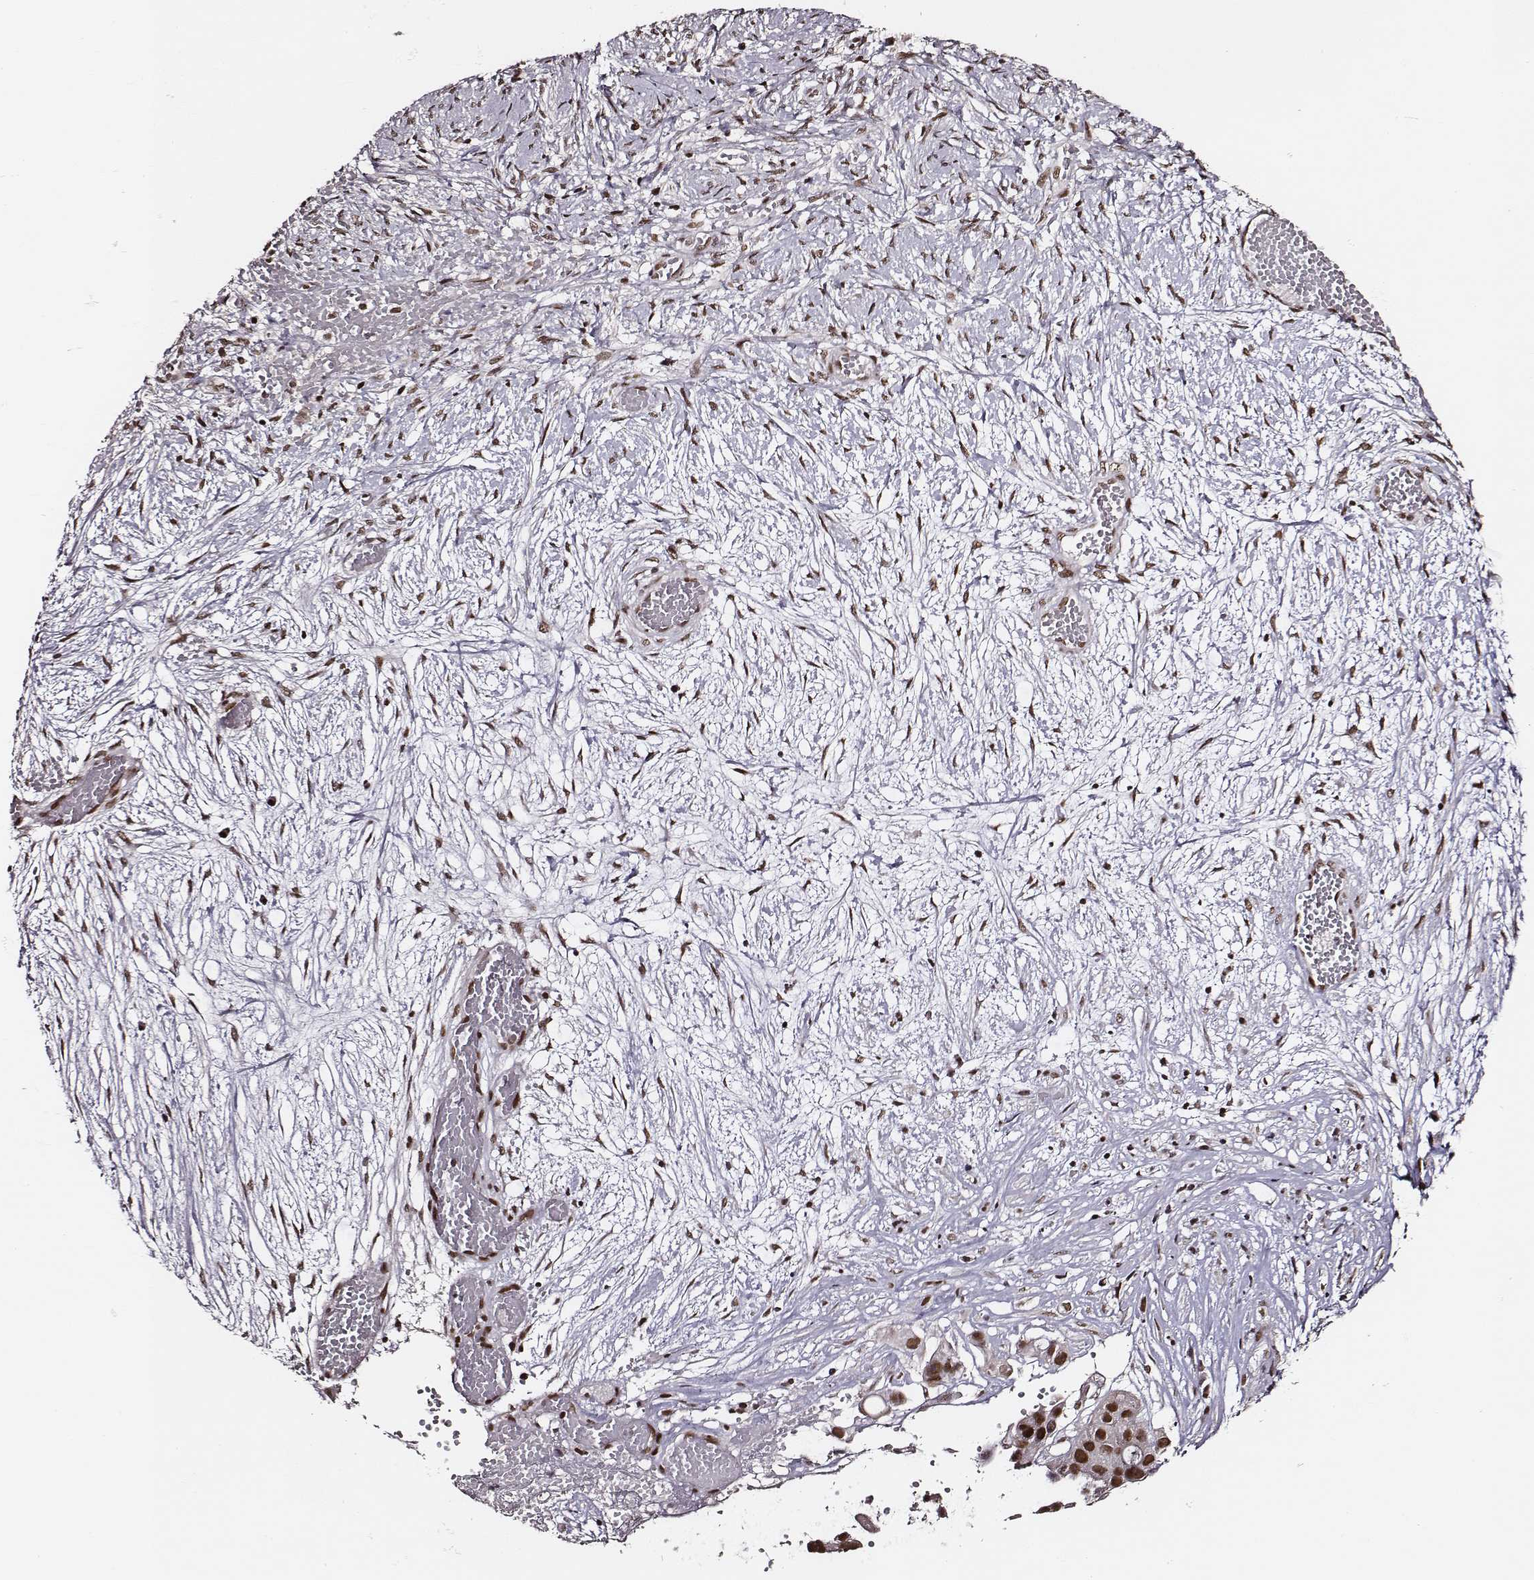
{"staining": {"intensity": "strong", "quantity": ">75%", "location": "nuclear"}, "tissue": "ovarian cancer", "cell_type": "Tumor cells", "image_type": "cancer", "snomed": [{"axis": "morphology", "description": "Cystadenocarcinoma, serous, NOS"}, {"axis": "topography", "description": "Ovary"}], "caption": "Immunohistochemical staining of ovarian cancer reveals high levels of strong nuclear protein positivity in about >75% of tumor cells.", "gene": "PPARA", "patient": {"sex": "female", "age": 56}}